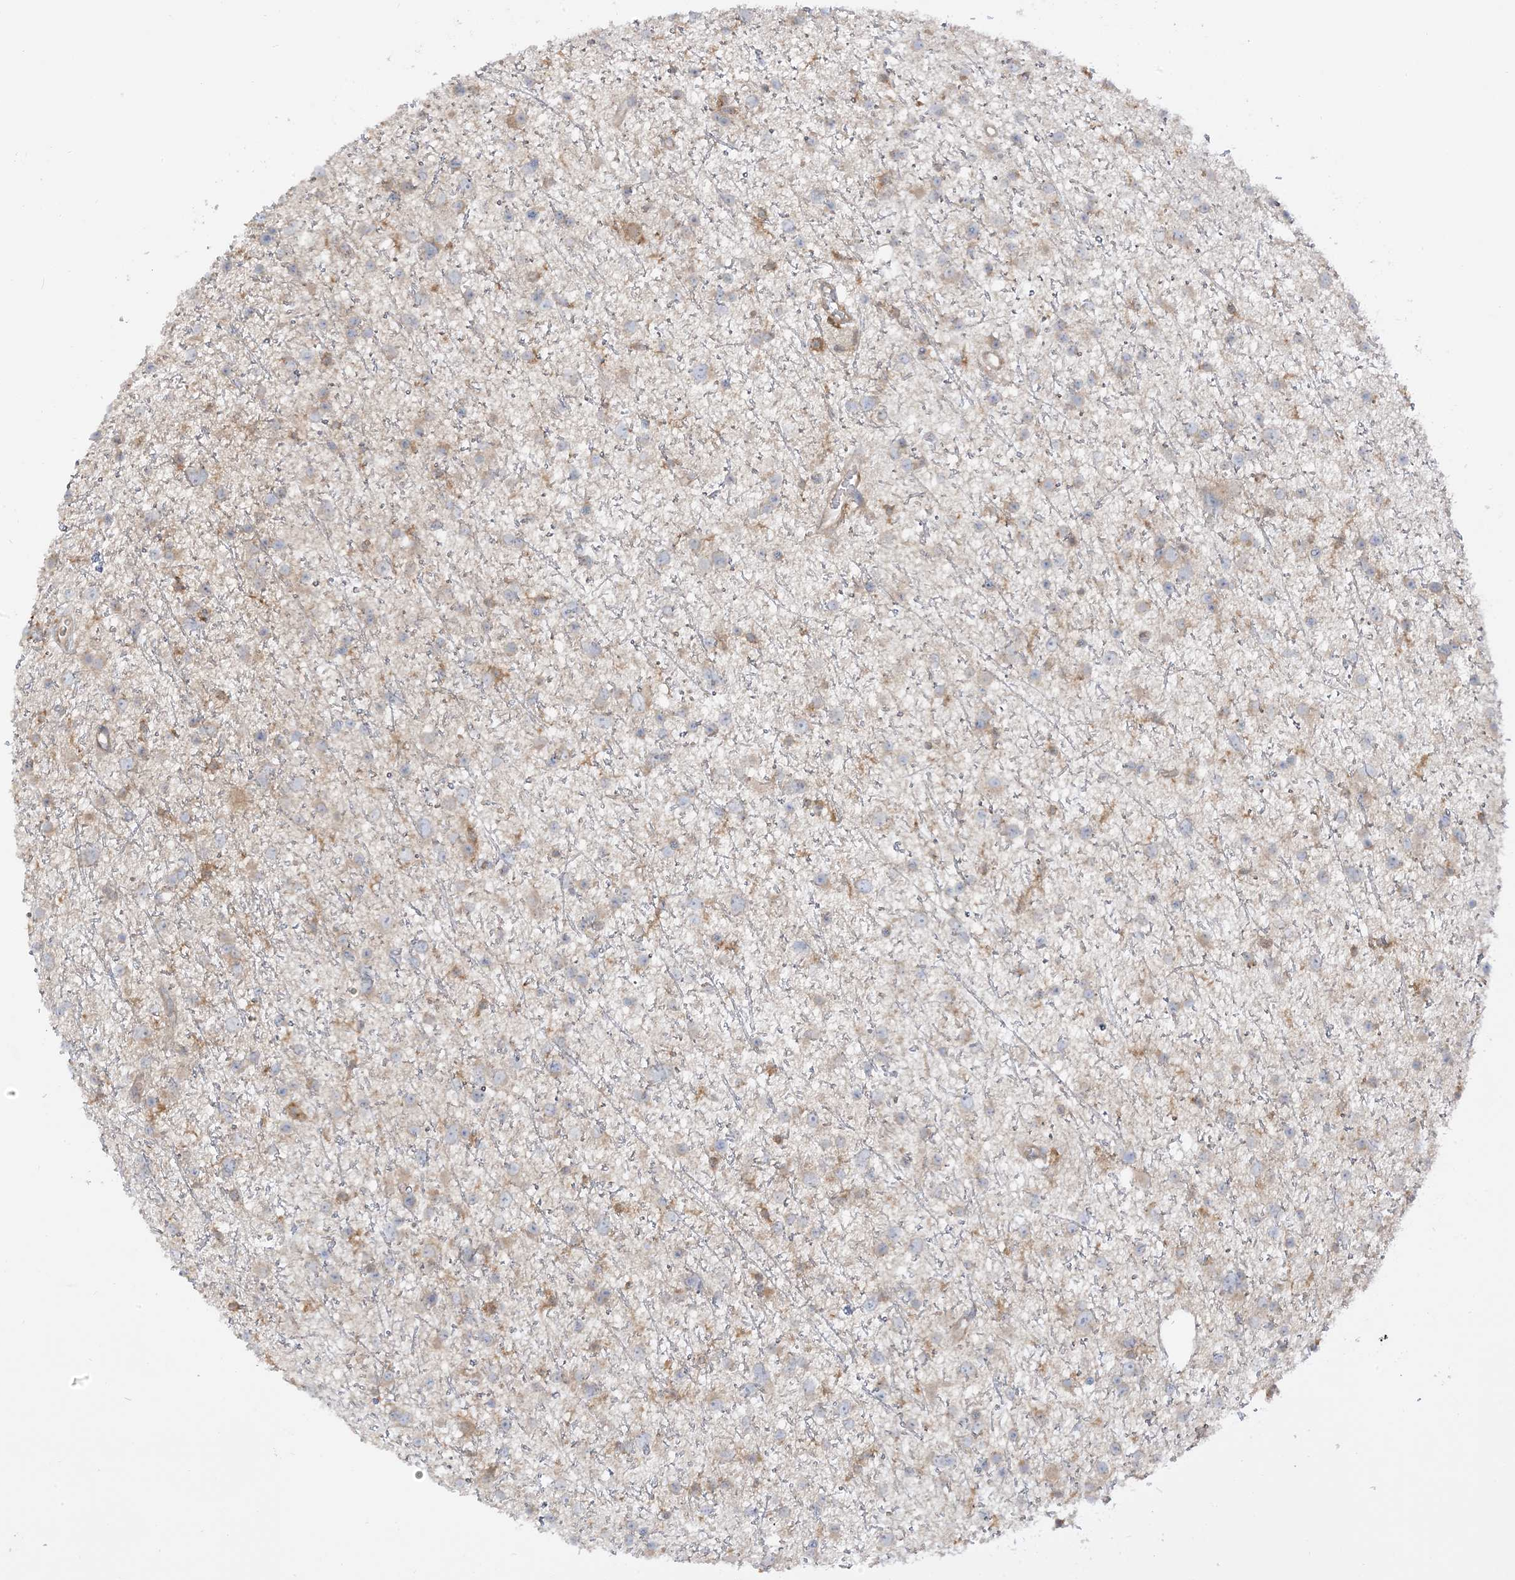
{"staining": {"intensity": "weak", "quantity": "<25%", "location": "cytoplasmic/membranous"}, "tissue": "glioma", "cell_type": "Tumor cells", "image_type": "cancer", "snomed": [{"axis": "morphology", "description": "Glioma, malignant, Low grade"}, {"axis": "topography", "description": "Cerebral cortex"}], "caption": "This is an IHC micrograph of glioma. There is no expression in tumor cells.", "gene": "CAPZB", "patient": {"sex": "female", "age": 39}}